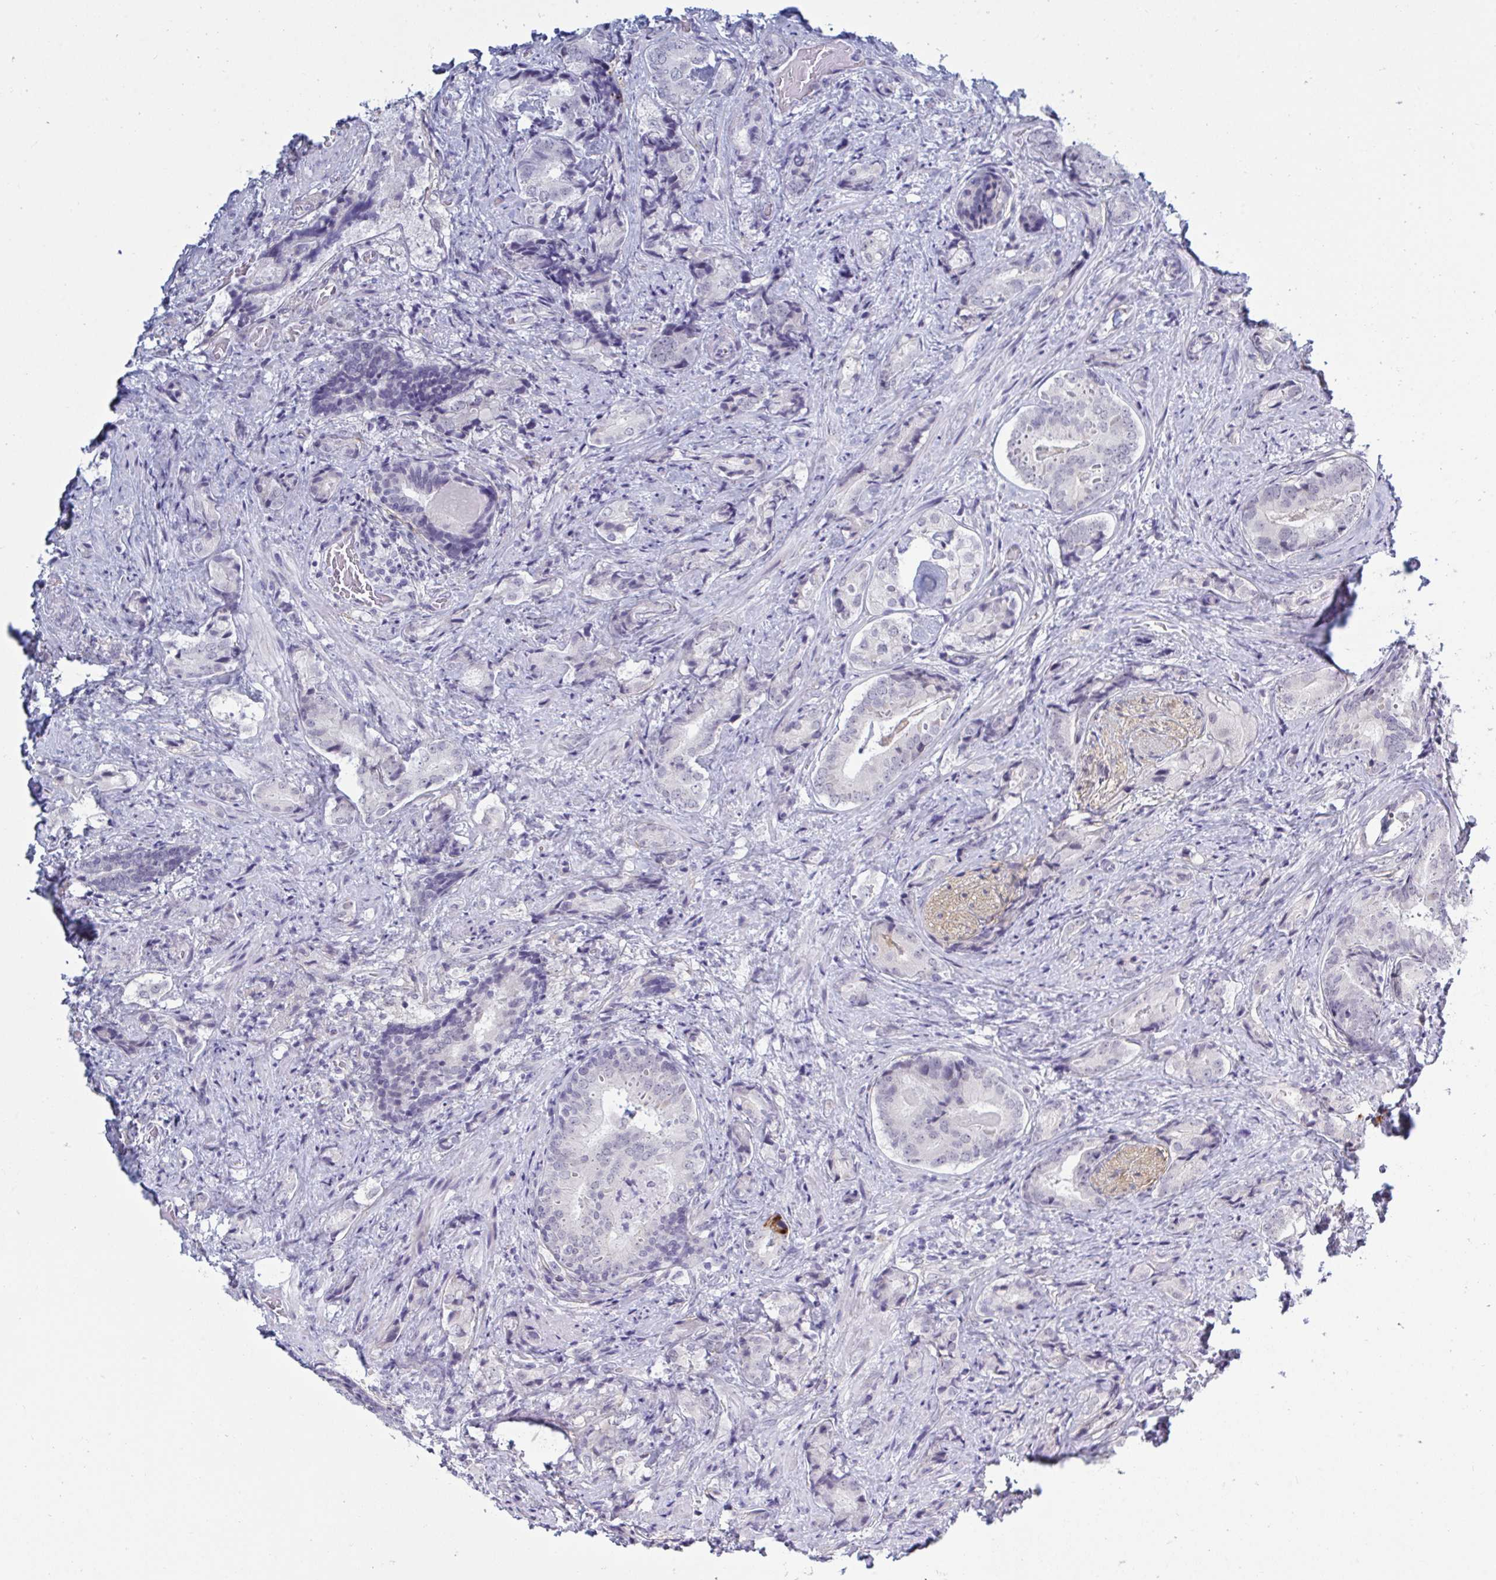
{"staining": {"intensity": "negative", "quantity": "none", "location": "none"}, "tissue": "prostate cancer", "cell_type": "Tumor cells", "image_type": "cancer", "snomed": [{"axis": "morphology", "description": "Adenocarcinoma, High grade"}, {"axis": "topography", "description": "Prostate"}], "caption": "High magnification brightfield microscopy of prostate cancer (adenocarcinoma (high-grade)) stained with DAB (3,3'-diaminobenzidine) (brown) and counterstained with hematoxylin (blue): tumor cells show no significant expression.", "gene": "TCEAL8", "patient": {"sex": "male", "age": 62}}